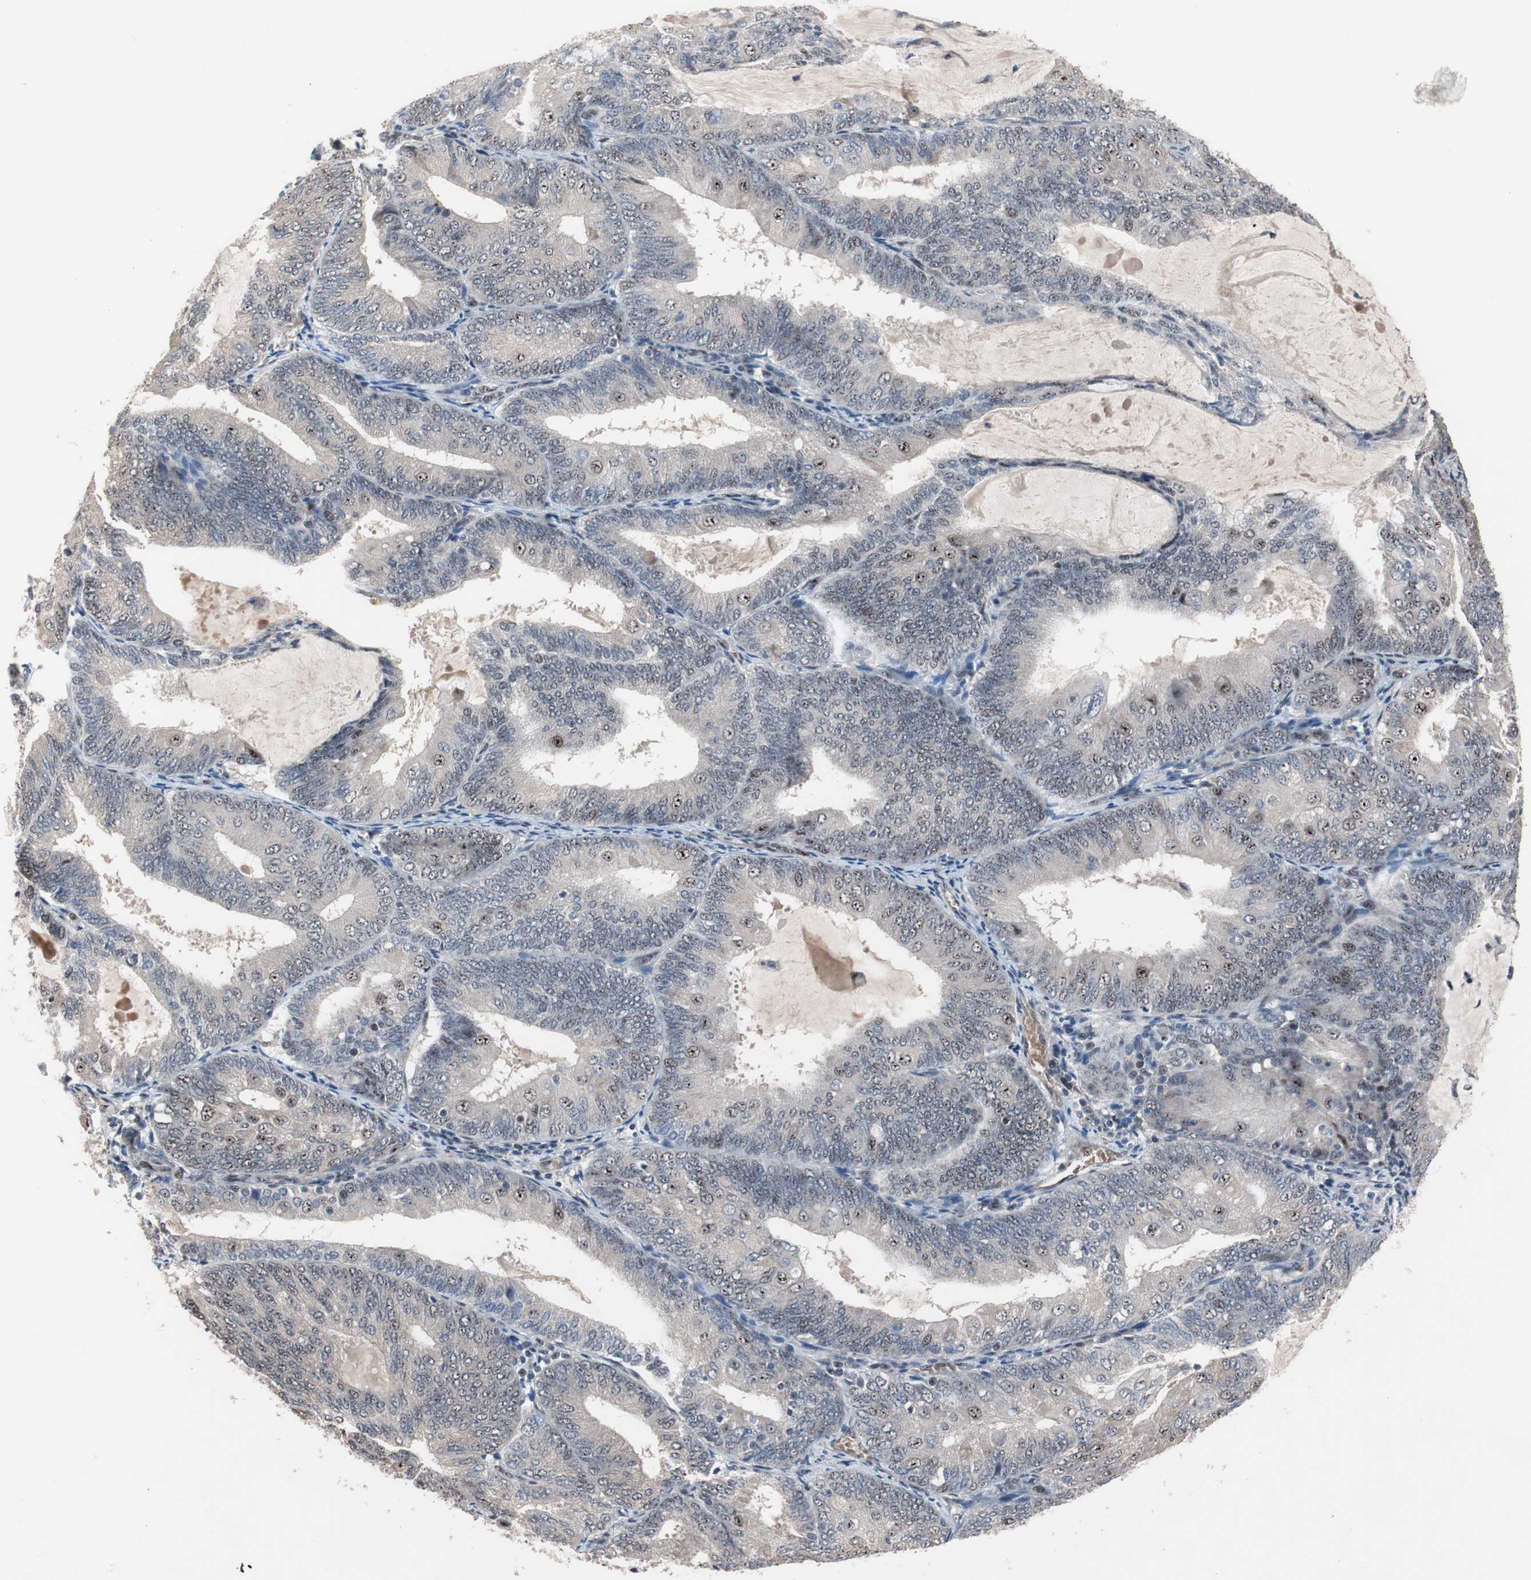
{"staining": {"intensity": "weak", "quantity": "<25%", "location": "nuclear"}, "tissue": "endometrial cancer", "cell_type": "Tumor cells", "image_type": "cancer", "snomed": [{"axis": "morphology", "description": "Adenocarcinoma, NOS"}, {"axis": "topography", "description": "Endometrium"}], "caption": "Immunohistochemistry (IHC) of endometrial cancer (adenocarcinoma) exhibits no staining in tumor cells.", "gene": "SOX7", "patient": {"sex": "female", "age": 81}}